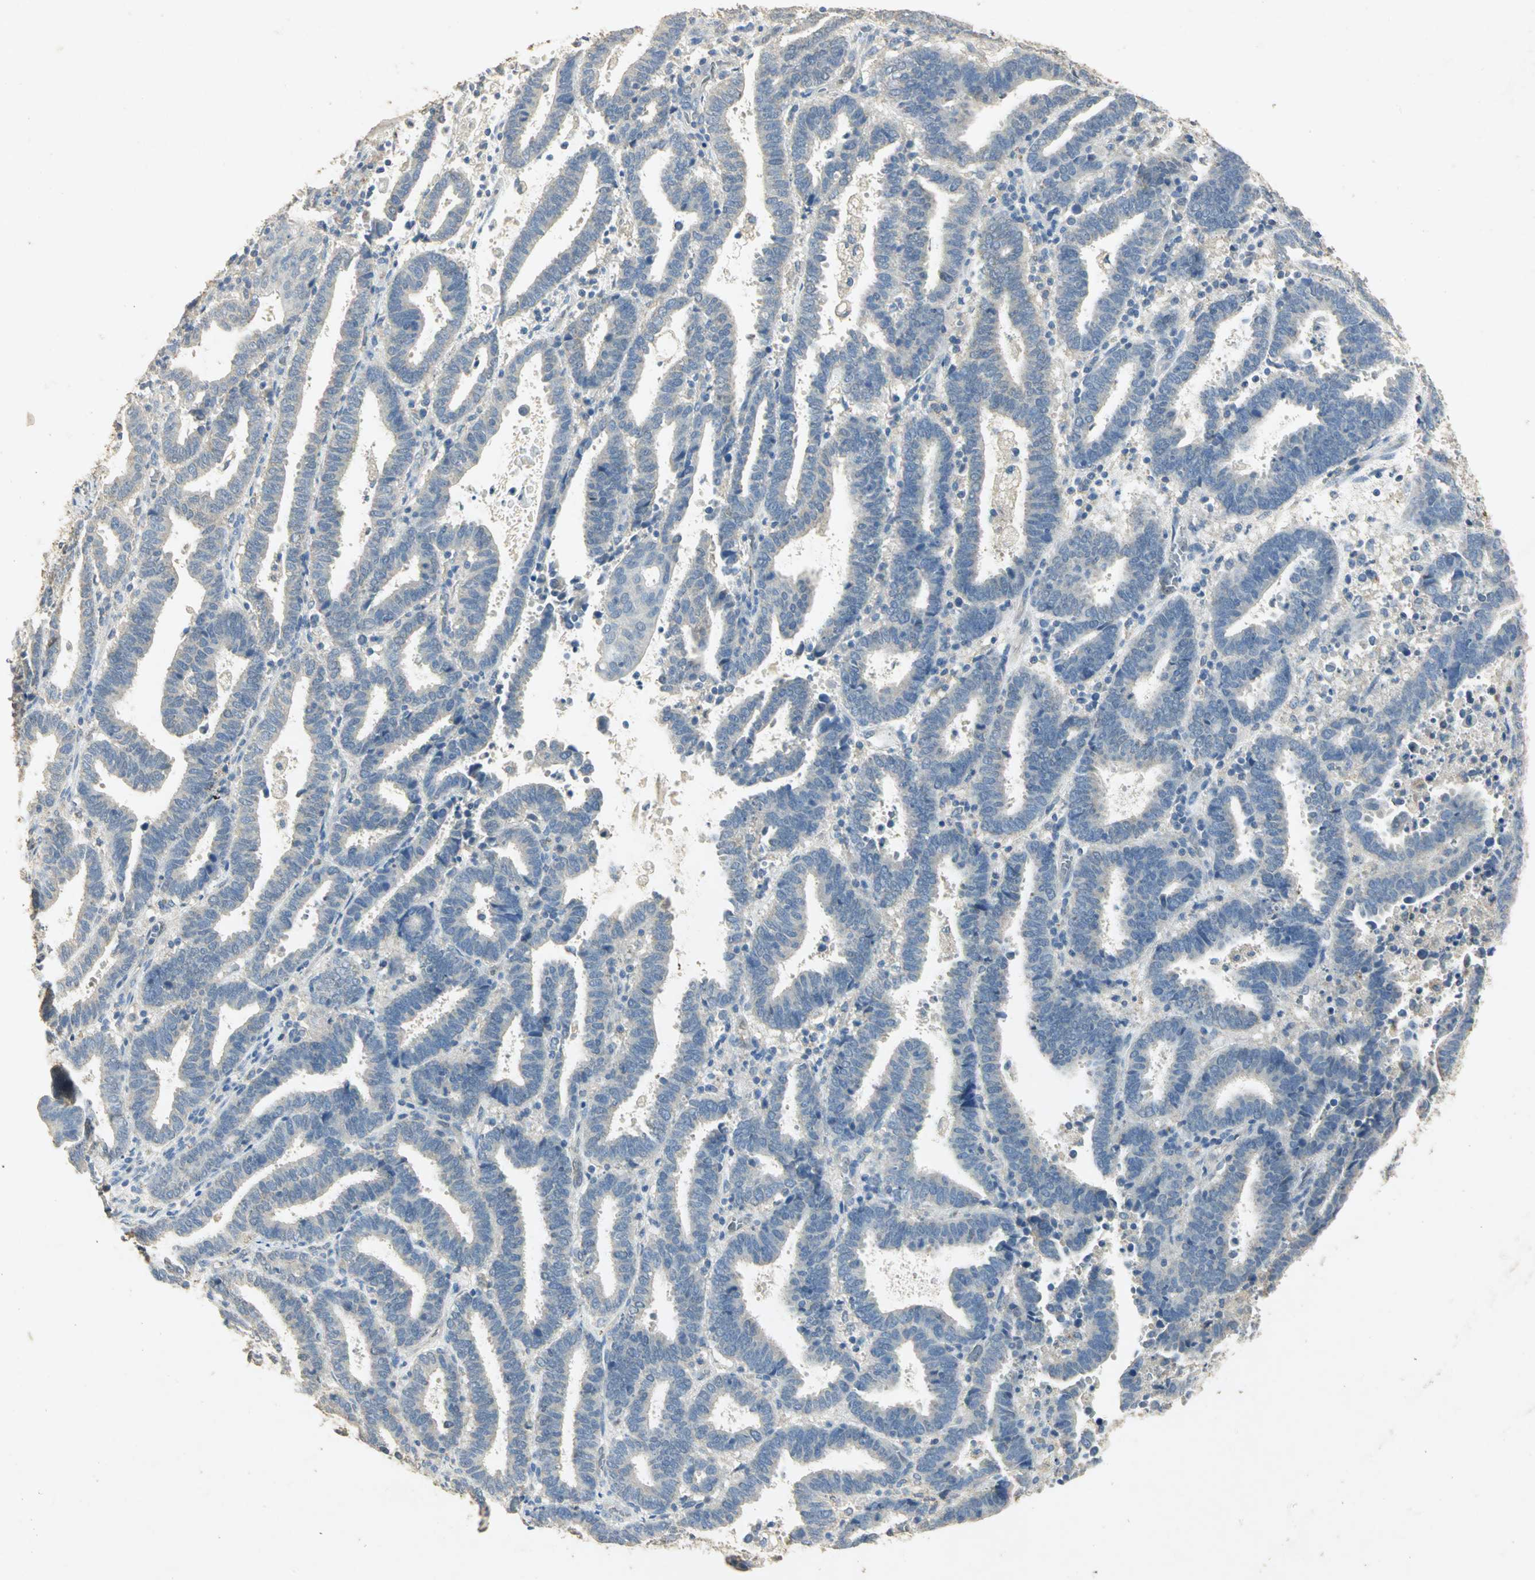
{"staining": {"intensity": "negative", "quantity": "none", "location": "none"}, "tissue": "endometrial cancer", "cell_type": "Tumor cells", "image_type": "cancer", "snomed": [{"axis": "morphology", "description": "Adenocarcinoma, NOS"}, {"axis": "topography", "description": "Uterus"}], "caption": "Immunohistochemistry (IHC) histopathology image of human endometrial cancer (adenocarcinoma) stained for a protein (brown), which reveals no staining in tumor cells. (Immunohistochemistry (IHC), brightfield microscopy, high magnification).", "gene": "ASB9", "patient": {"sex": "female", "age": 83}}